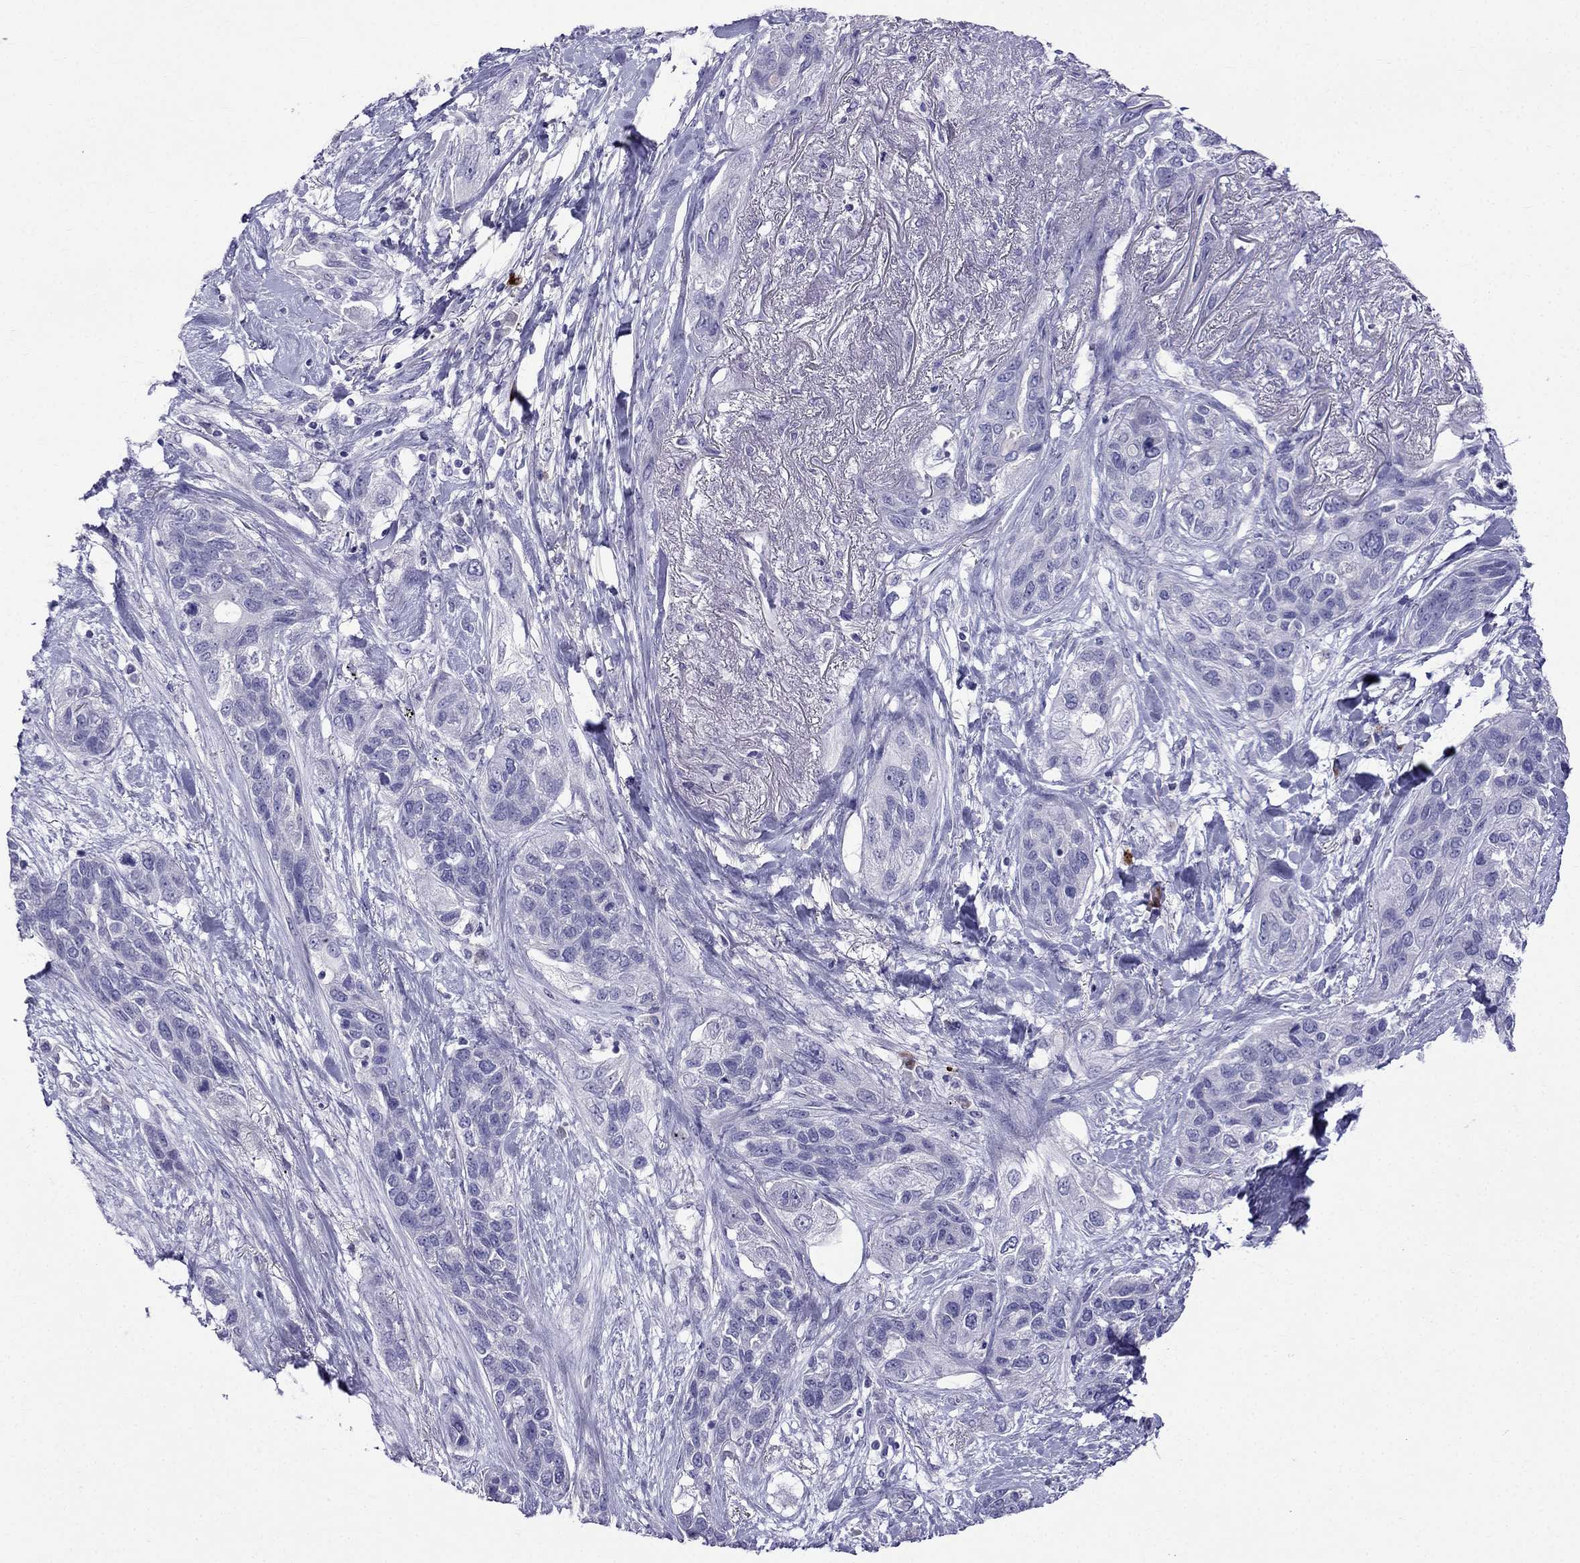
{"staining": {"intensity": "negative", "quantity": "none", "location": "none"}, "tissue": "lung cancer", "cell_type": "Tumor cells", "image_type": "cancer", "snomed": [{"axis": "morphology", "description": "Squamous cell carcinoma, NOS"}, {"axis": "topography", "description": "Lung"}], "caption": "Tumor cells show no significant positivity in lung squamous cell carcinoma. (DAB (3,3'-diaminobenzidine) immunohistochemistry with hematoxylin counter stain).", "gene": "PATE1", "patient": {"sex": "female", "age": 70}}